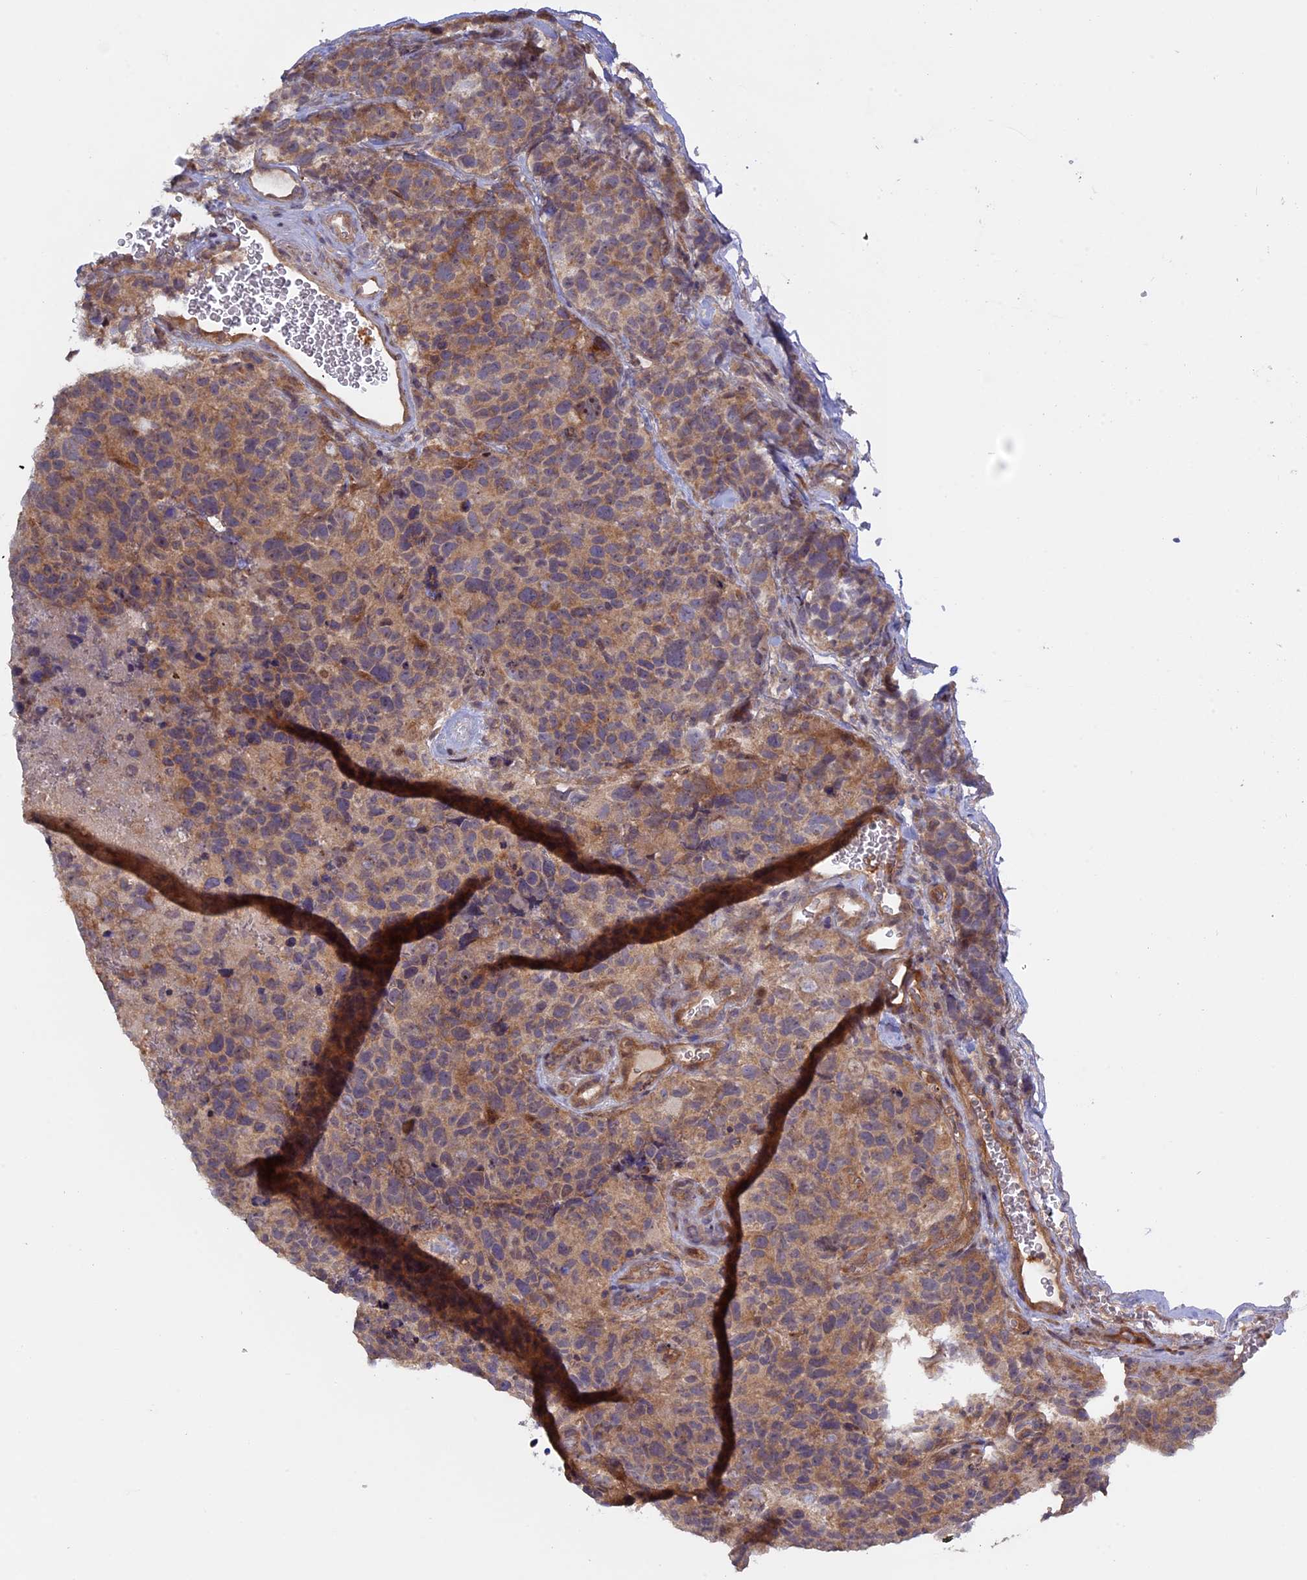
{"staining": {"intensity": "moderate", "quantity": ">75%", "location": "cytoplasmic/membranous"}, "tissue": "glioma", "cell_type": "Tumor cells", "image_type": "cancer", "snomed": [{"axis": "morphology", "description": "Glioma, malignant, High grade"}, {"axis": "topography", "description": "Brain"}], "caption": "This histopathology image reveals immunohistochemistry staining of malignant glioma (high-grade), with medium moderate cytoplasmic/membranous positivity in about >75% of tumor cells.", "gene": "FERMT1", "patient": {"sex": "male", "age": 69}}